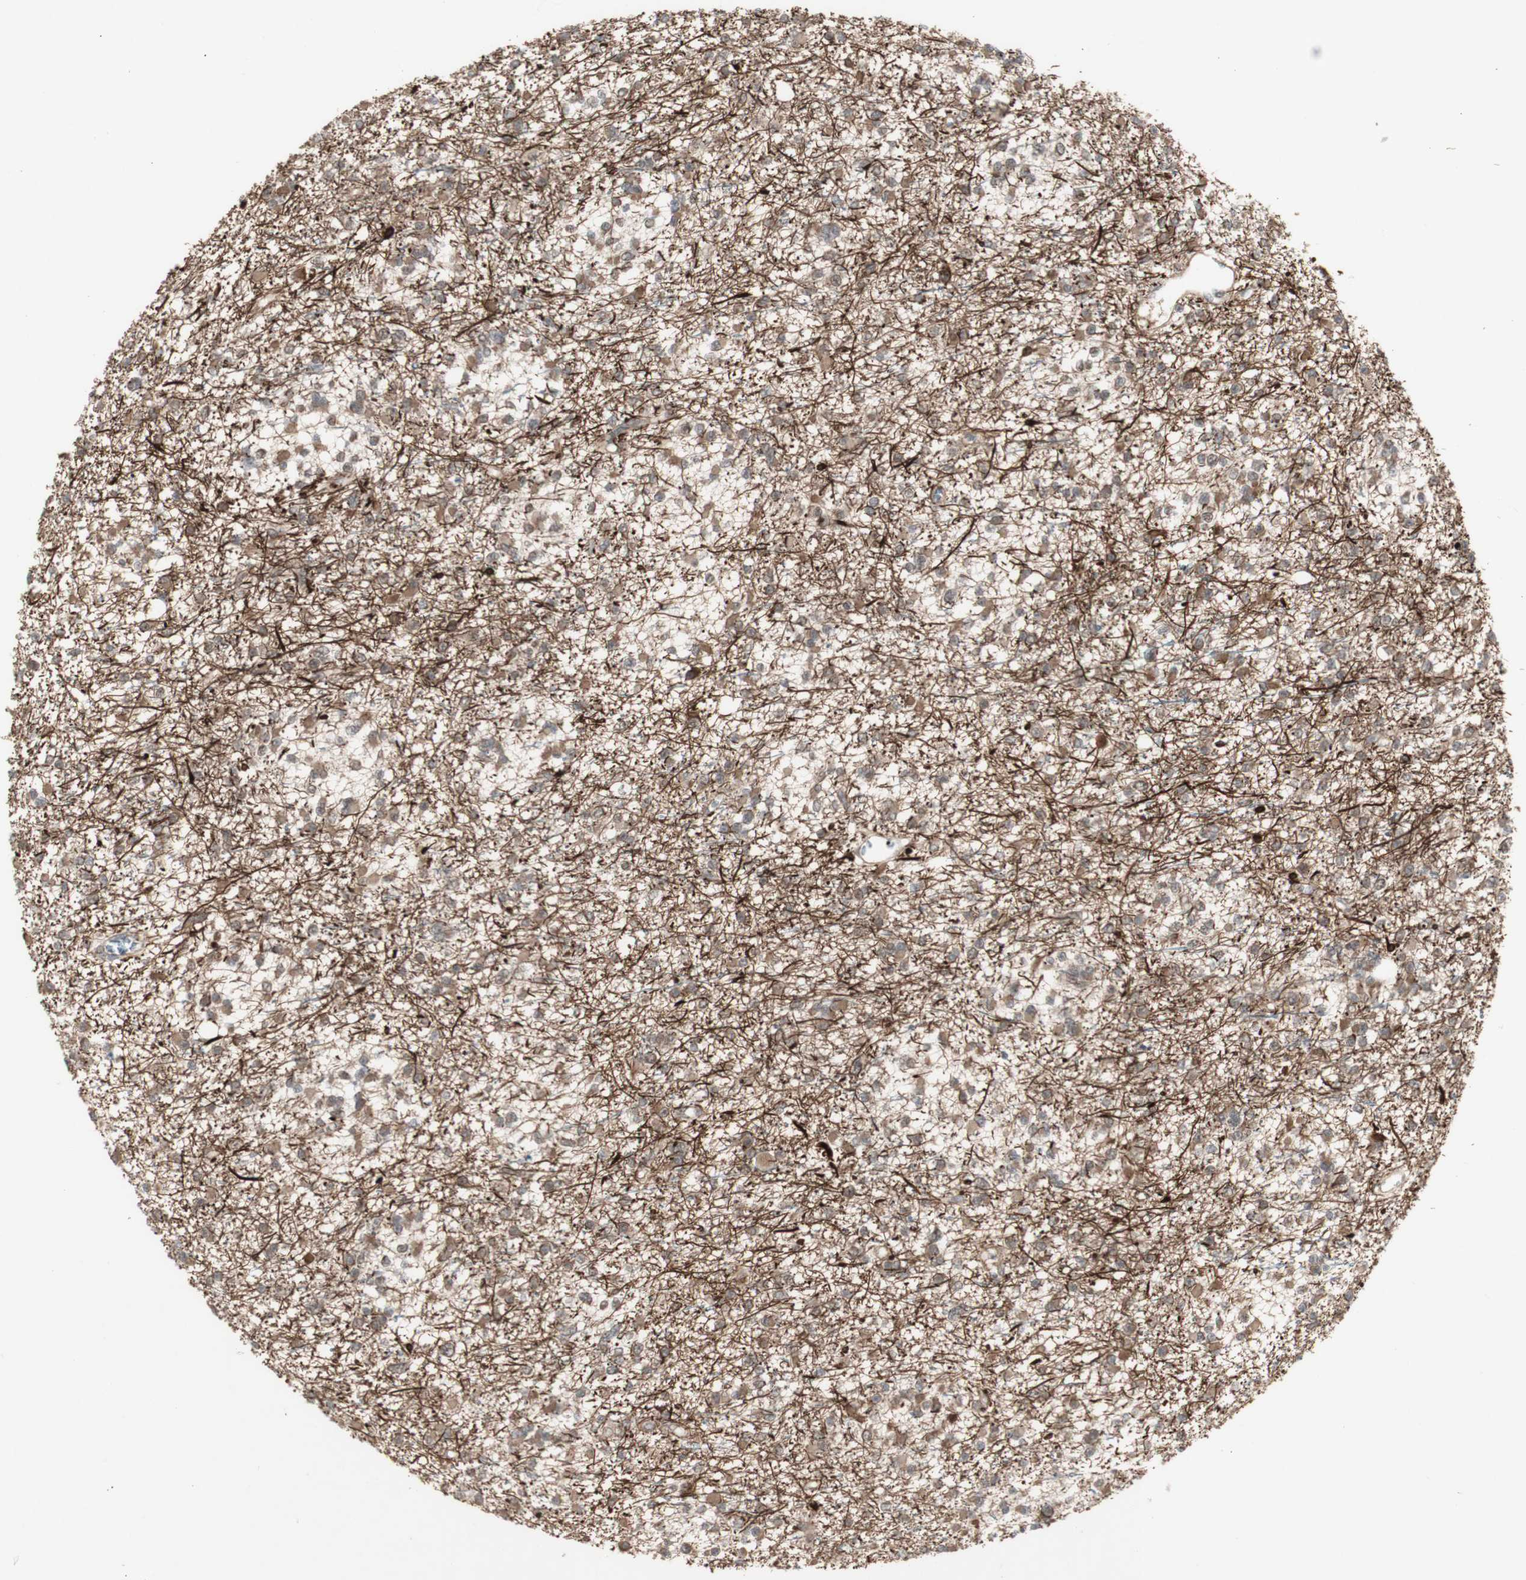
{"staining": {"intensity": "moderate", "quantity": ">75%", "location": "cytoplasmic/membranous,nuclear"}, "tissue": "glioma", "cell_type": "Tumor cells", "image_type": "cancer", "snomed": [{"axis": "morphology", "description": "Glioma, malignant, Low grade"}, {"axis": "topography", "description": "Brain"}], "caption": "Tumor cells demonstrate medium levels of moderate cytoplasmic/membranous and nuclear expression in approximately >75% of cells in malignant glioma (low-grade).", "gene": "ALOX12", "patient": {"sex": "female", "age": 22}}